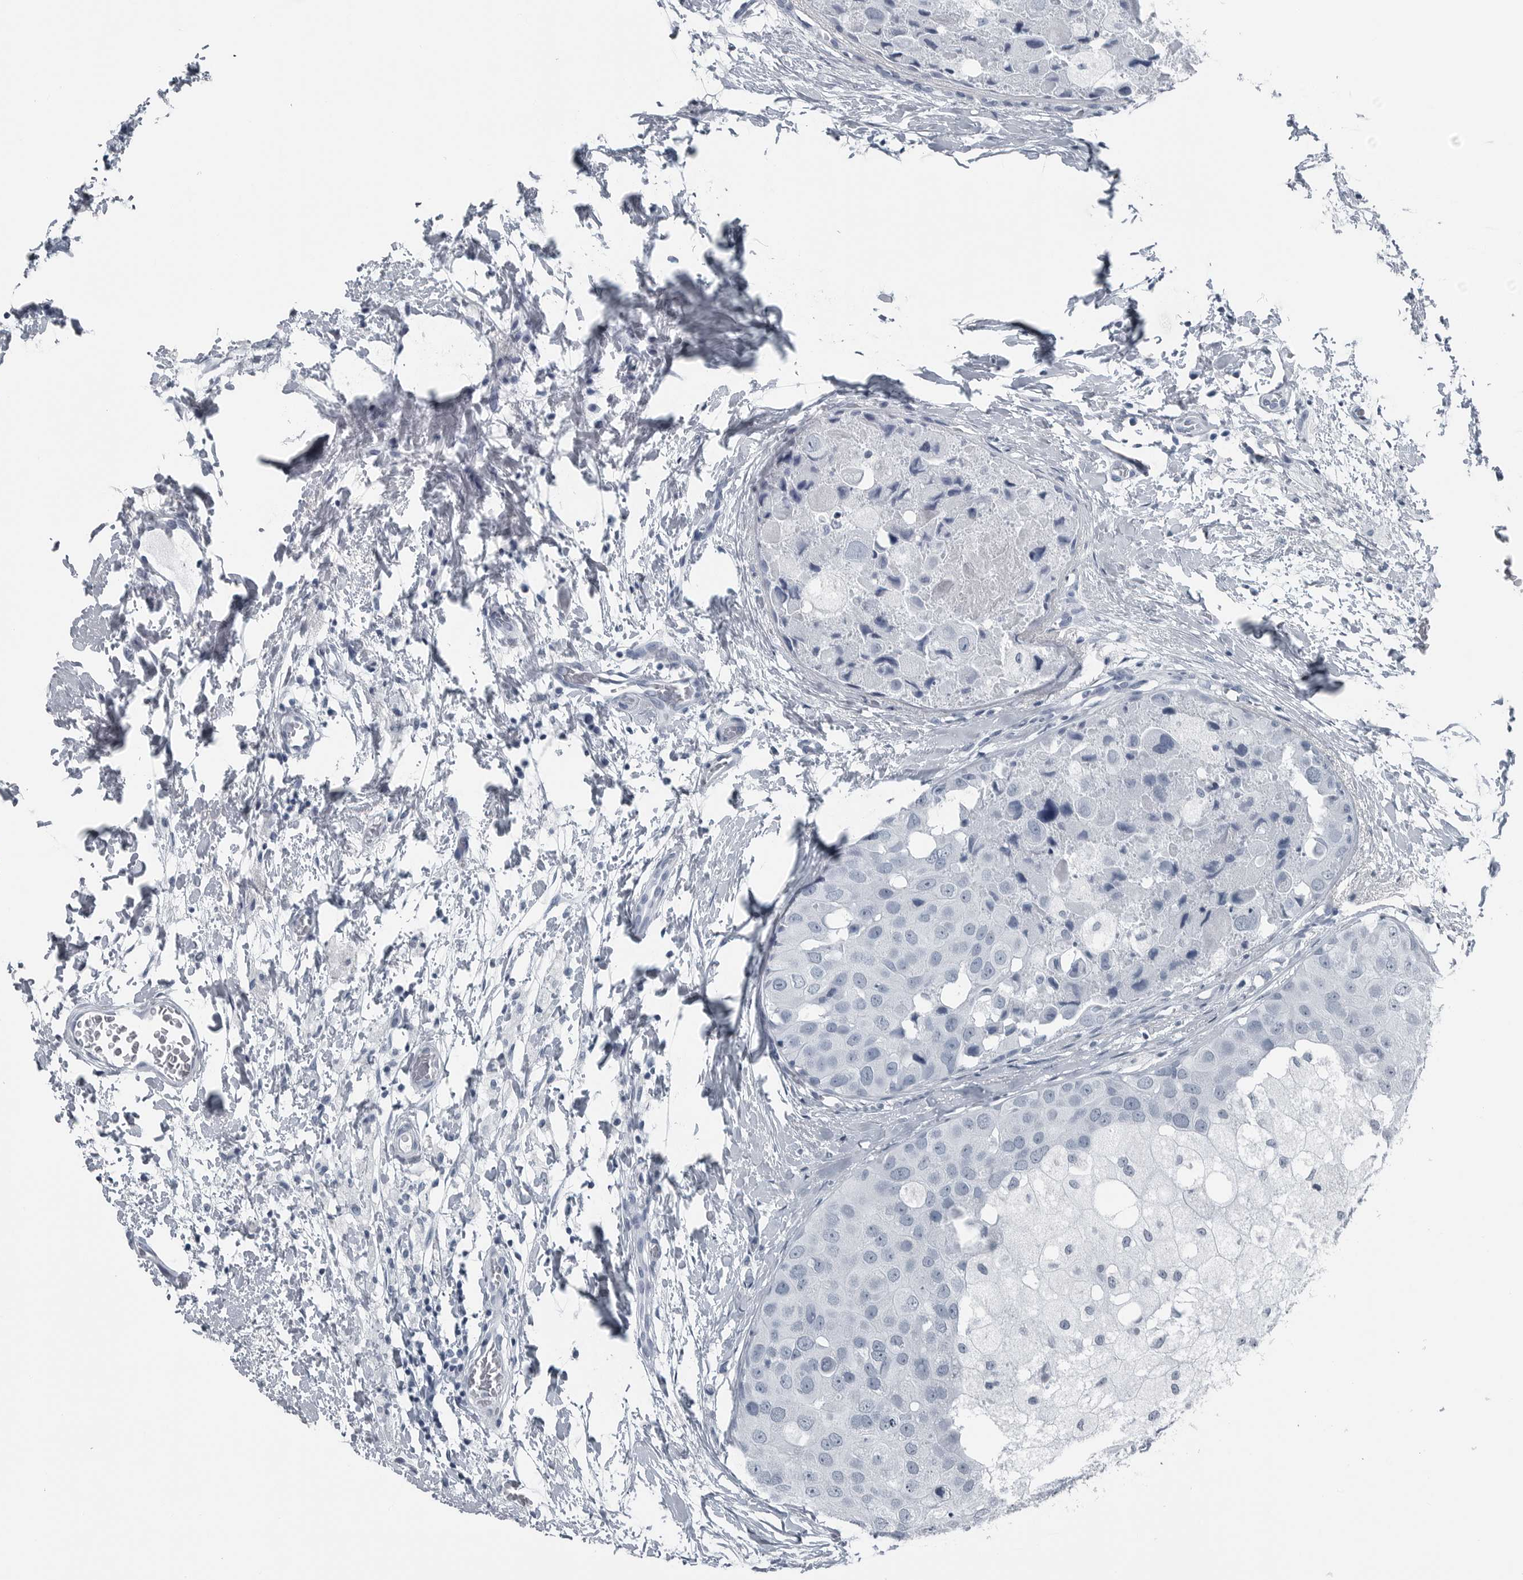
{"staining": {"intensity": "negative", "quantity": "none", "location": "none"}, "tissue": "breast cancer", "cell_type": "Tumor cells", "image_type": "cancer", "snomed": [{"axis": "morphology", "description": "Duct carcinoma"}, {"axis": "topography", "description": "Breast"}], "caption": "Immunohistochemistry histopathology image of neoplastic tissue: breast cancer stained with DAB (3,3'-diaminobenzidine) shows no significant protein positivity in tumor cells.", "gene": "SPINK1", "patient": {"sex": "female", "age": 62}}